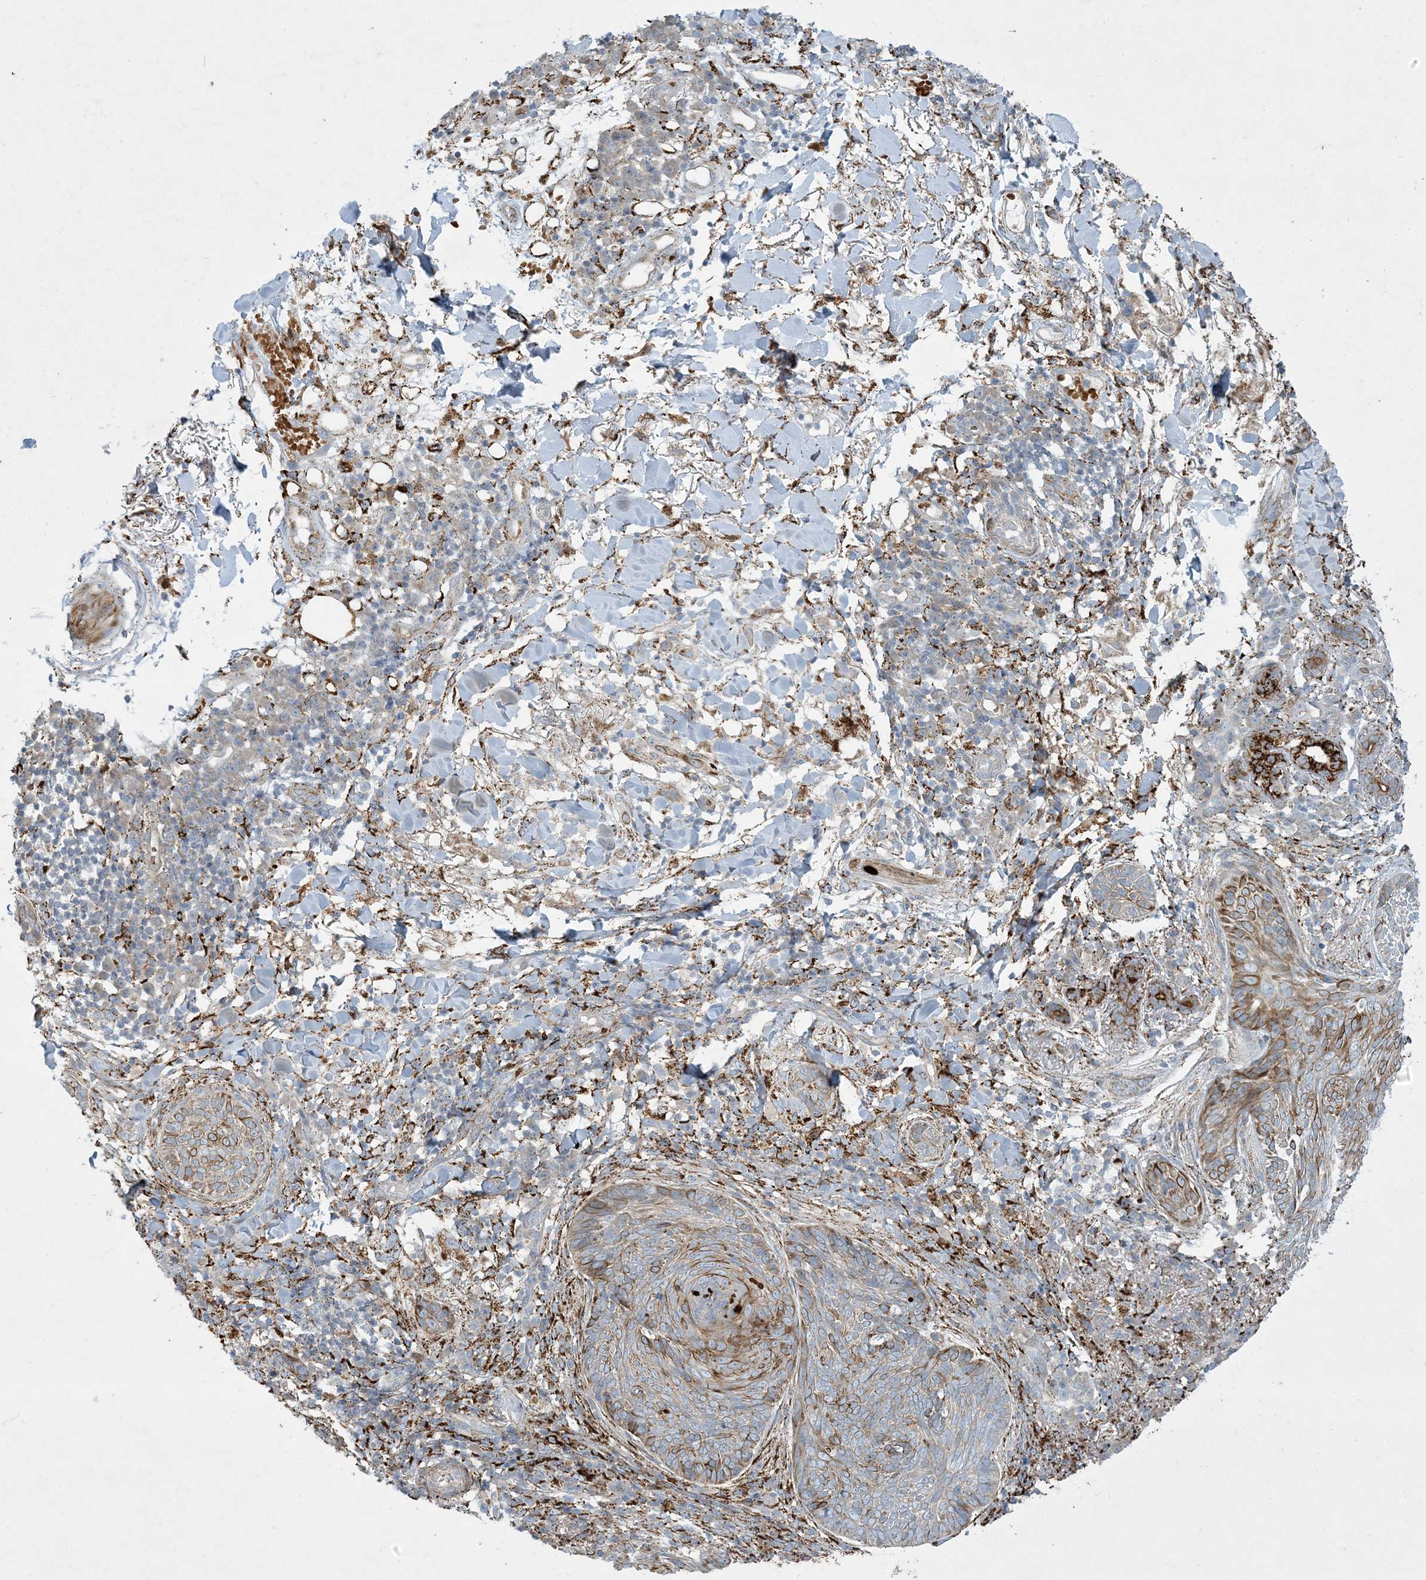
{"staining": {"intensity": "moderate", "quantity": "25%-75%", "location": "cytoplasmic/membranous"}, "tissue": "skin cancer", "cell_type": "Tumor cells", "image_type": "cancer", "snomed": [{"axis": "morphology", "description": "Basal cell carcinoma"}, {"axis": "topography", "description": "Skin"}], "caption": "Immunohistochemical staining of human basal cell carcinoma (skin) shows moderate cytoplasmic/membranous protein positivity in approximately 25%-75% of tumor cells.", "gene": "LTN1", "patient": {"sex": "male", "age": 85}}